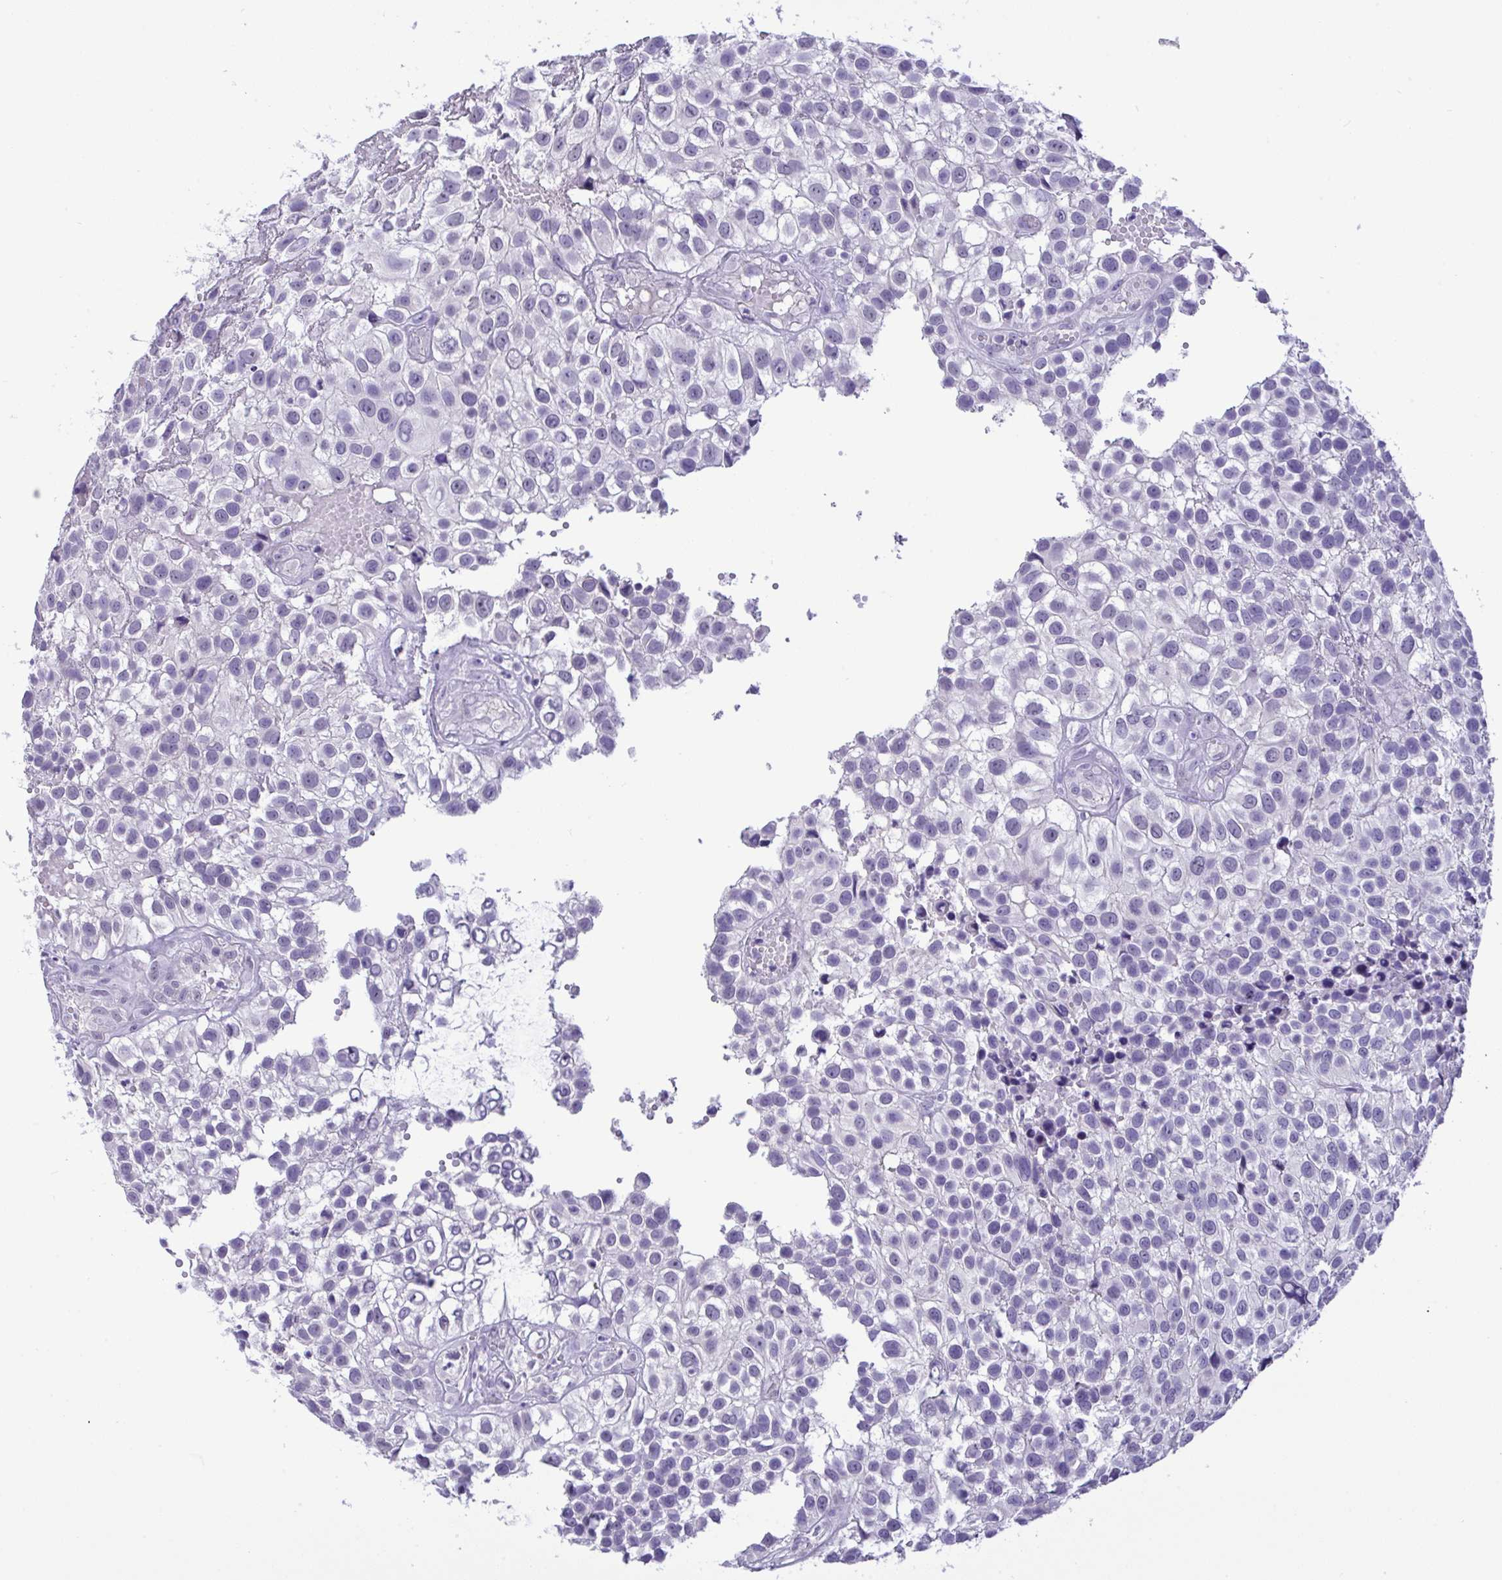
{"staining": {"intensity": "negative", "quantity": "none", "location": "none"}, "tissue": "urothelial cancer", "cell_type": "Tumor cells", "image_type": "cancer", "snomed": [{"axis": "morphology", "description": "Urothelial carcinoma, High grade"}, {"axis": "topography", "description": "Urinary bladder"}], "caption": "Immunohistochemistry (IHC) micrograph of neoplastic tissue: human urothelial carcinoma (high-grade) stained with DAB demonstrates no significant protein expression in tumor cells. (Immunohistochemistry, brightfield microscopy, high magnification).", "gene": "YBX2", "patient": {"sex": "male", "age": 56}}